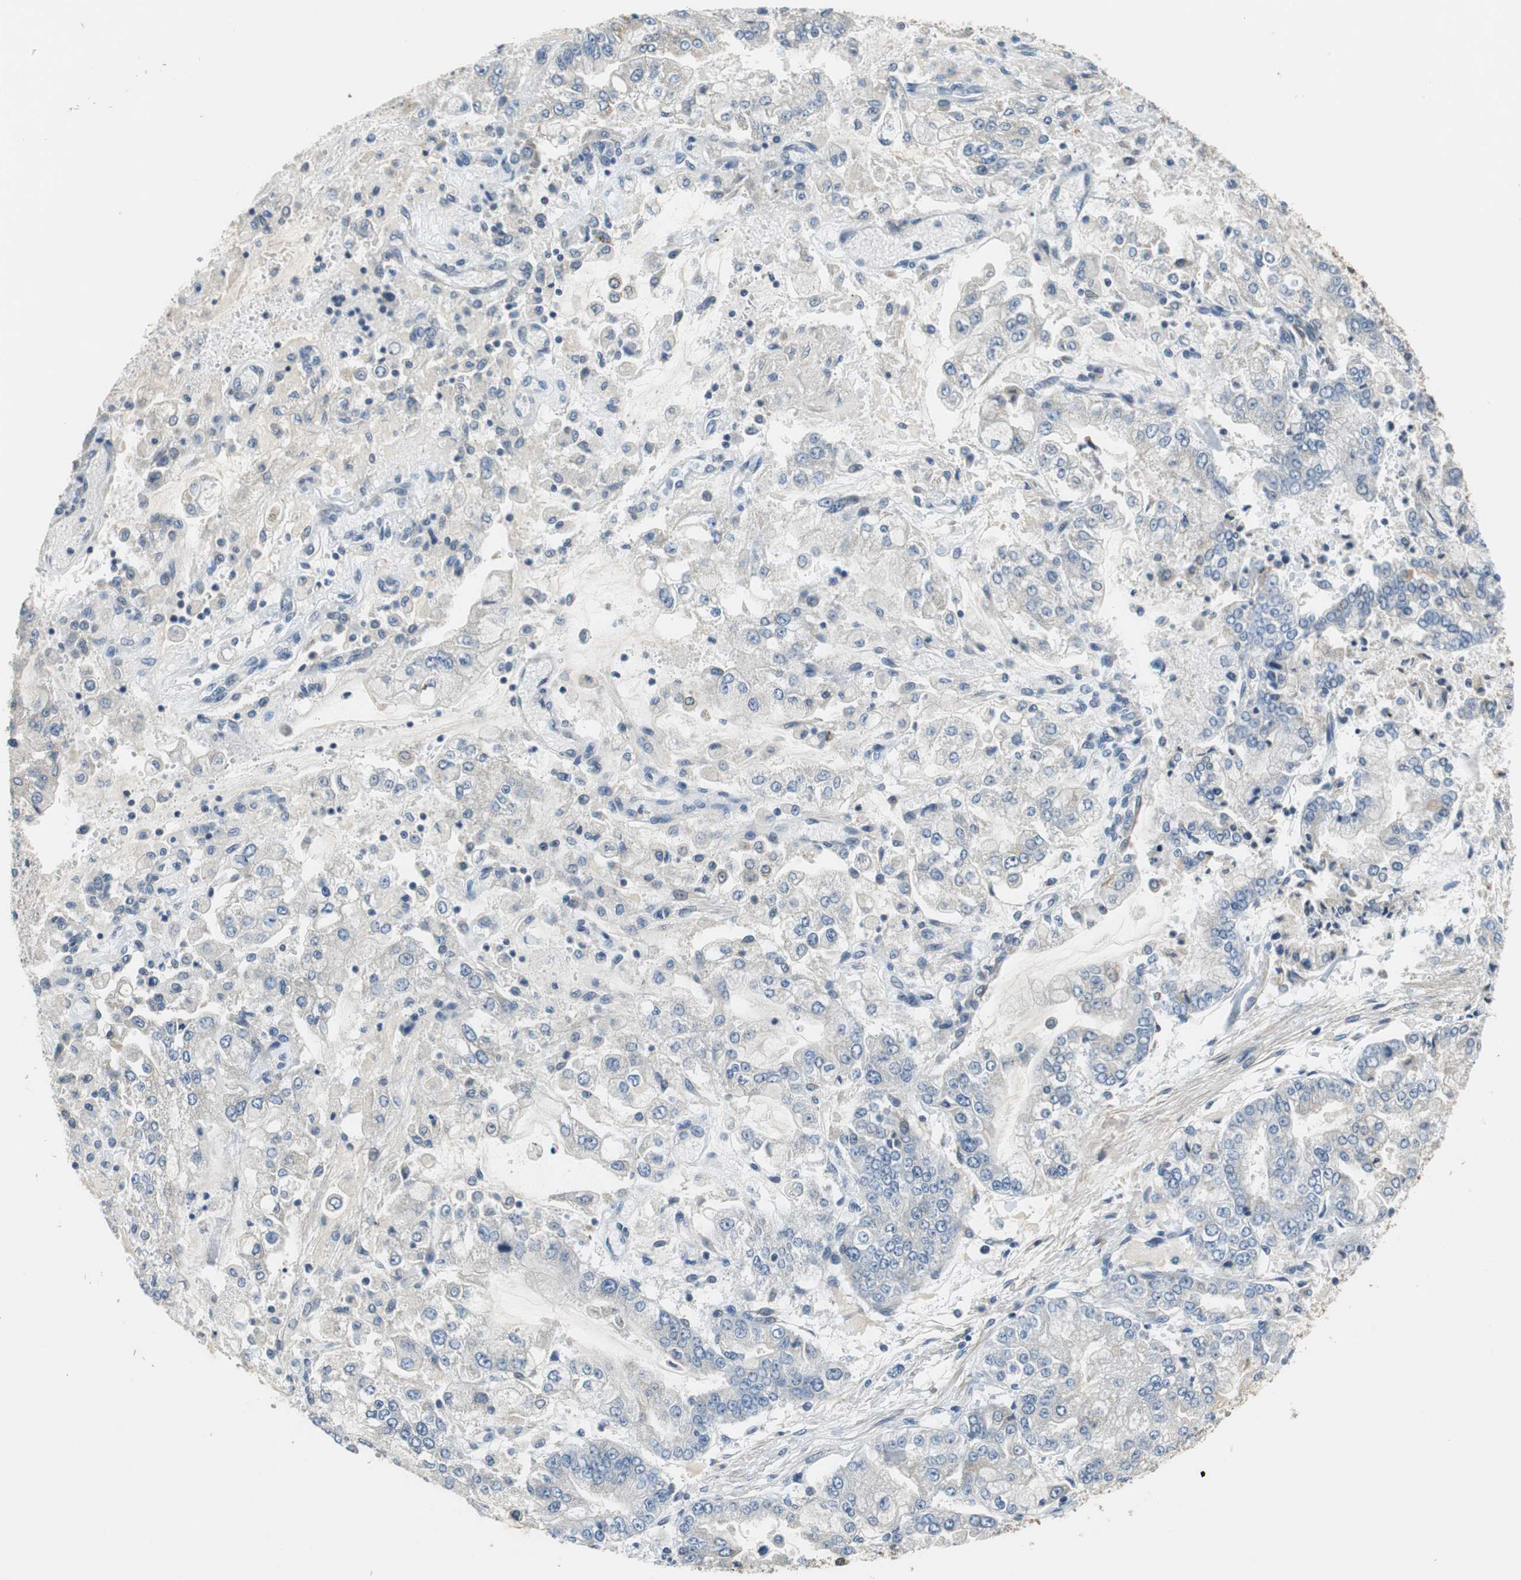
{"staining": {"intensity": "negative", "quantity": "none", "location": "none"}, "tissue": "stomach cancer", "cell_type": "Tumor cells", "image_type": "cancer", "snomed": [{"axis": "morphology", "description": "Adenocarcinoma, NOS"}, {"axis": "topography", "description": "Stomach"}], "caption": "Immunohistochemistry (IHC) of stomach cancer displays no positivity in tumor cells.", "gene": "FADS2", "patient": {"sex": "male", "age": 76}}